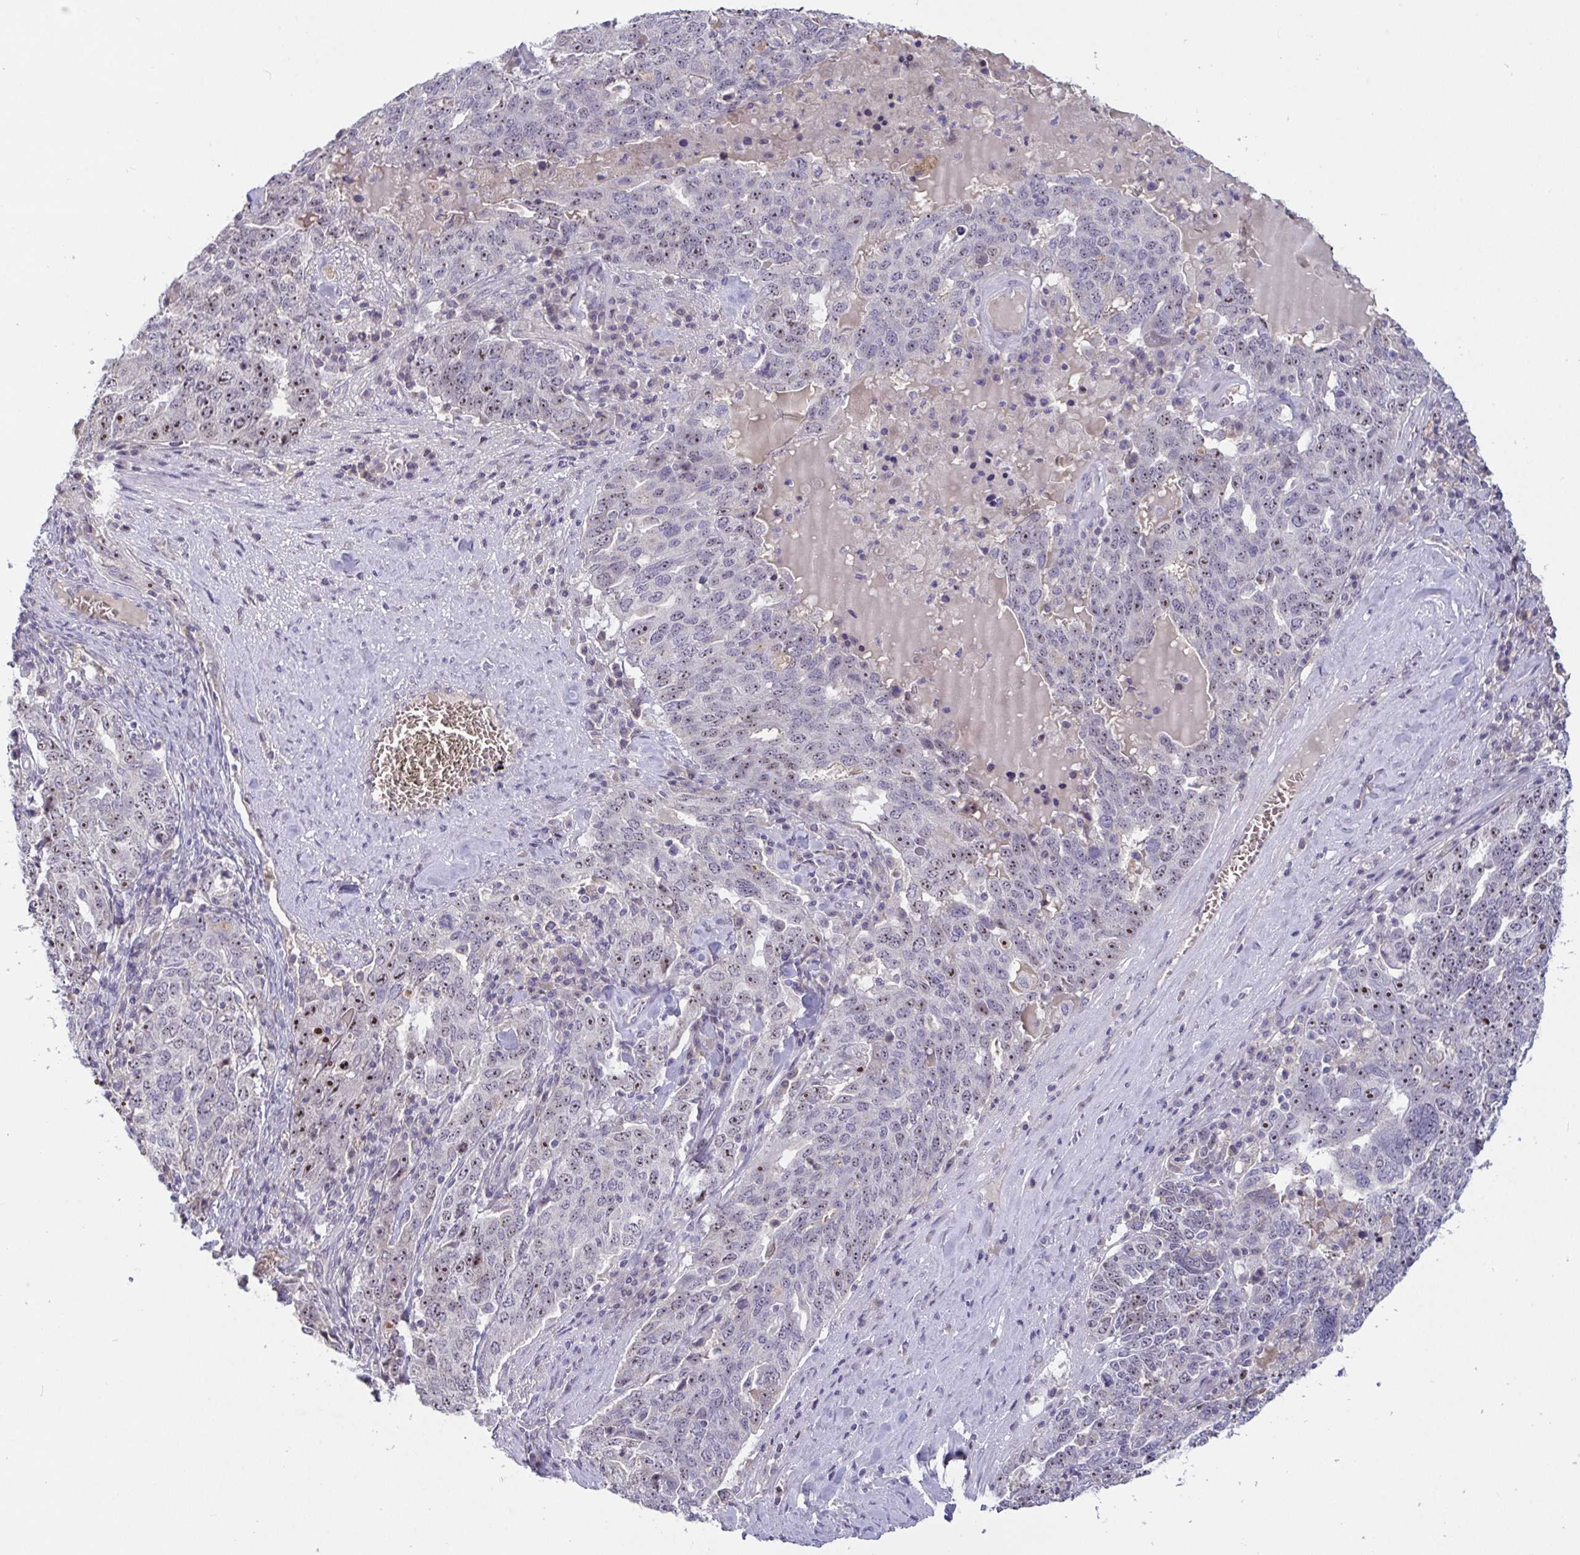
{"staining": {"intensity": "moderate", "quantity": ">75%", "location": "nuclear"}, "tissue": "ovarian cancer", "cell_type": "Tumor cells", "image_type": "cancer", "snomed": [{"axis": "morphology", "description": "Carcinoma, endometroid"}, {"axis": "topography", "description": "Ovary"}], "caption": "IHC of ovarian cancer exhibits medium levels of moderate nuclear staining in about >75% of tumor cells.", "gene": "MYC", "patient": {"sex": "female", "age": 62}}